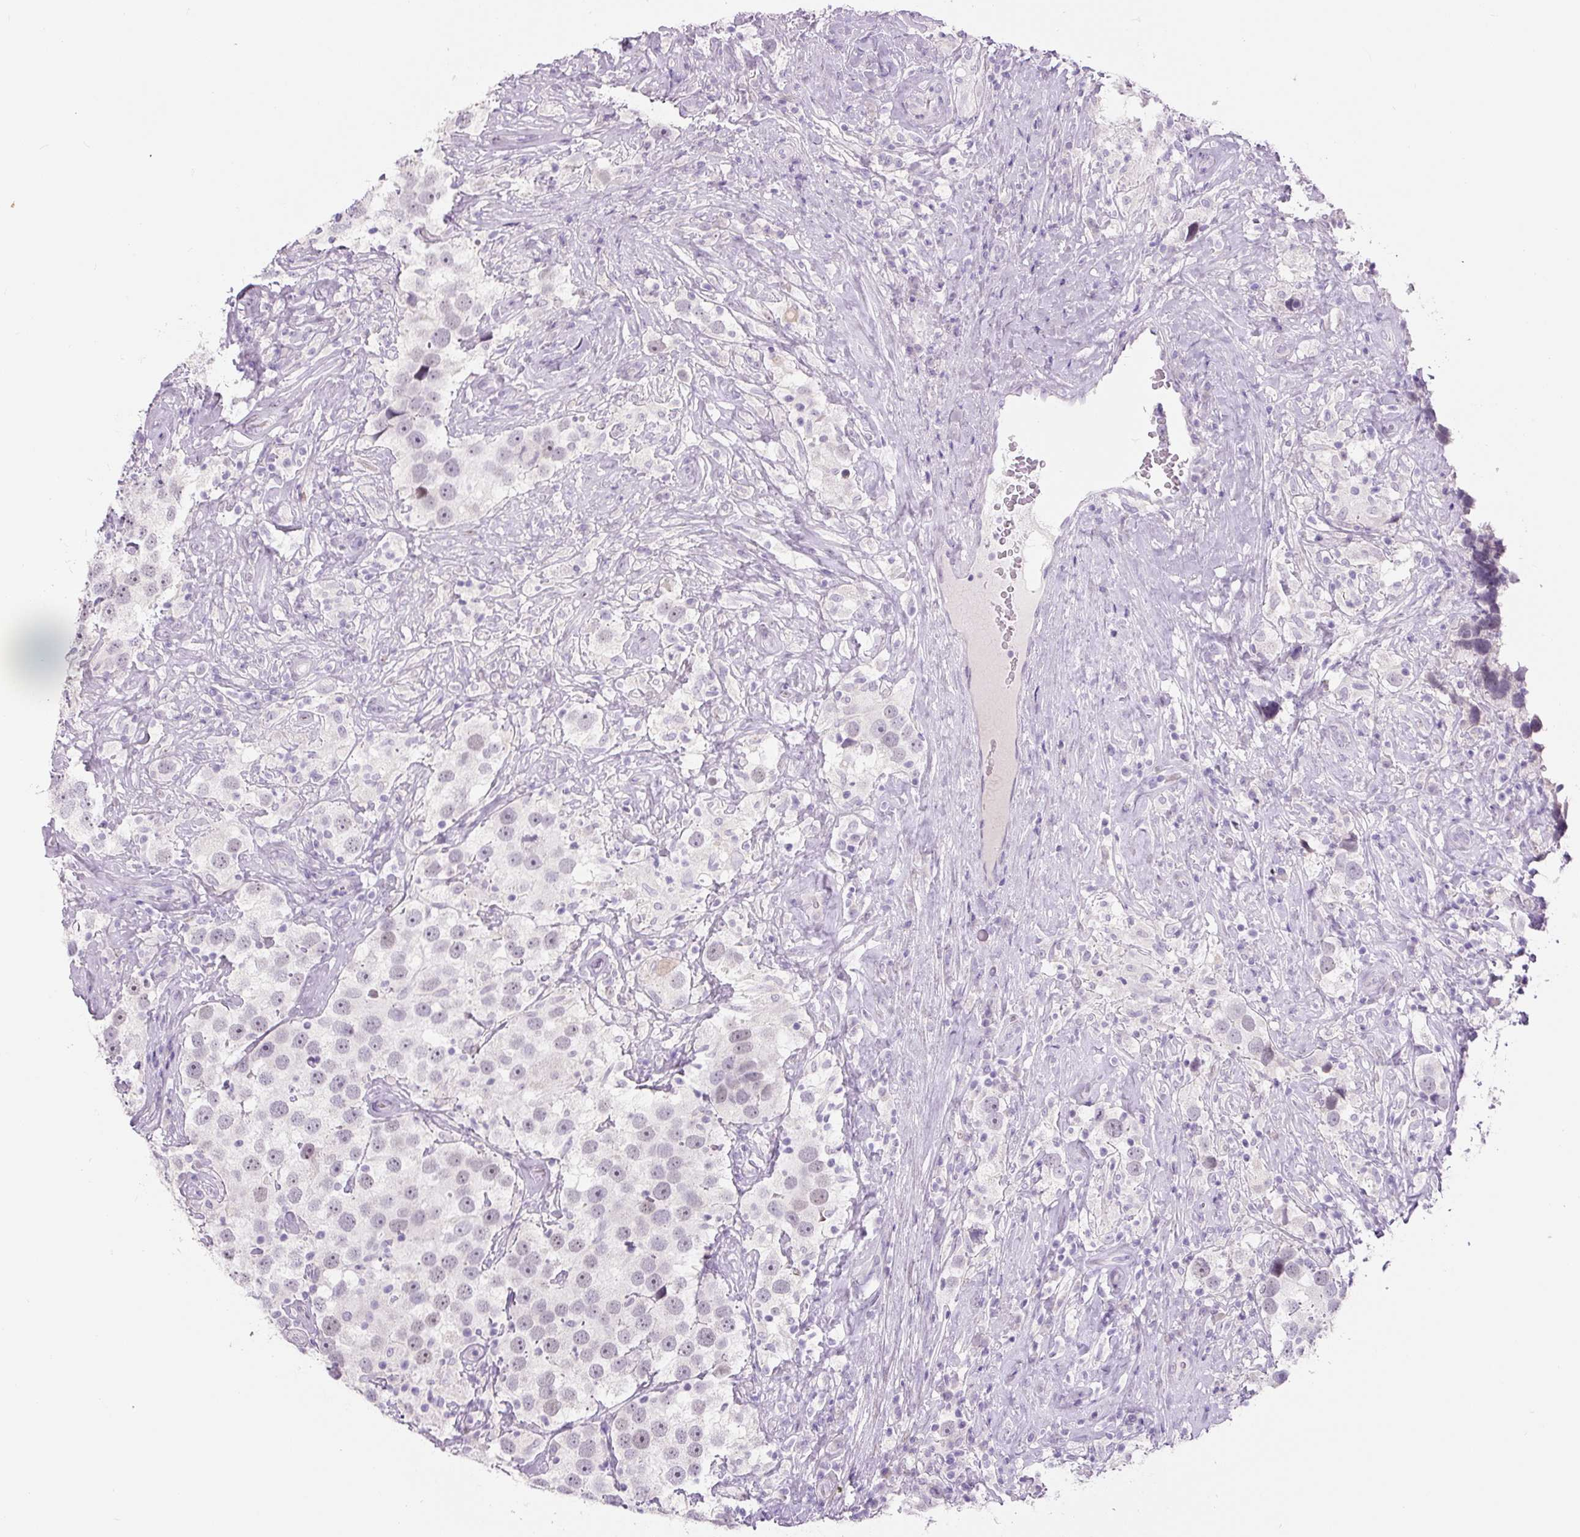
{"staining": {"intensity": "weak", "quantity": "25%-75%", "location": "nuclear"}, "tissue": "testis cancer", "cell_type": "Tumor cells", "image_type": "cancer", "snomed": [{"axis": "morphology", "description": "Seminoma, NOS"}, {"axis": "topography", "description": "Testis"}], "caption": "Protein staining of seminoma (testis) tissue shows weak nuclear positivity in approximately 25%-75% of tumor cells. Nuclei are stained in blue.", "gene": "SIX1", "patient": {"sex": "male", "age": 49}}